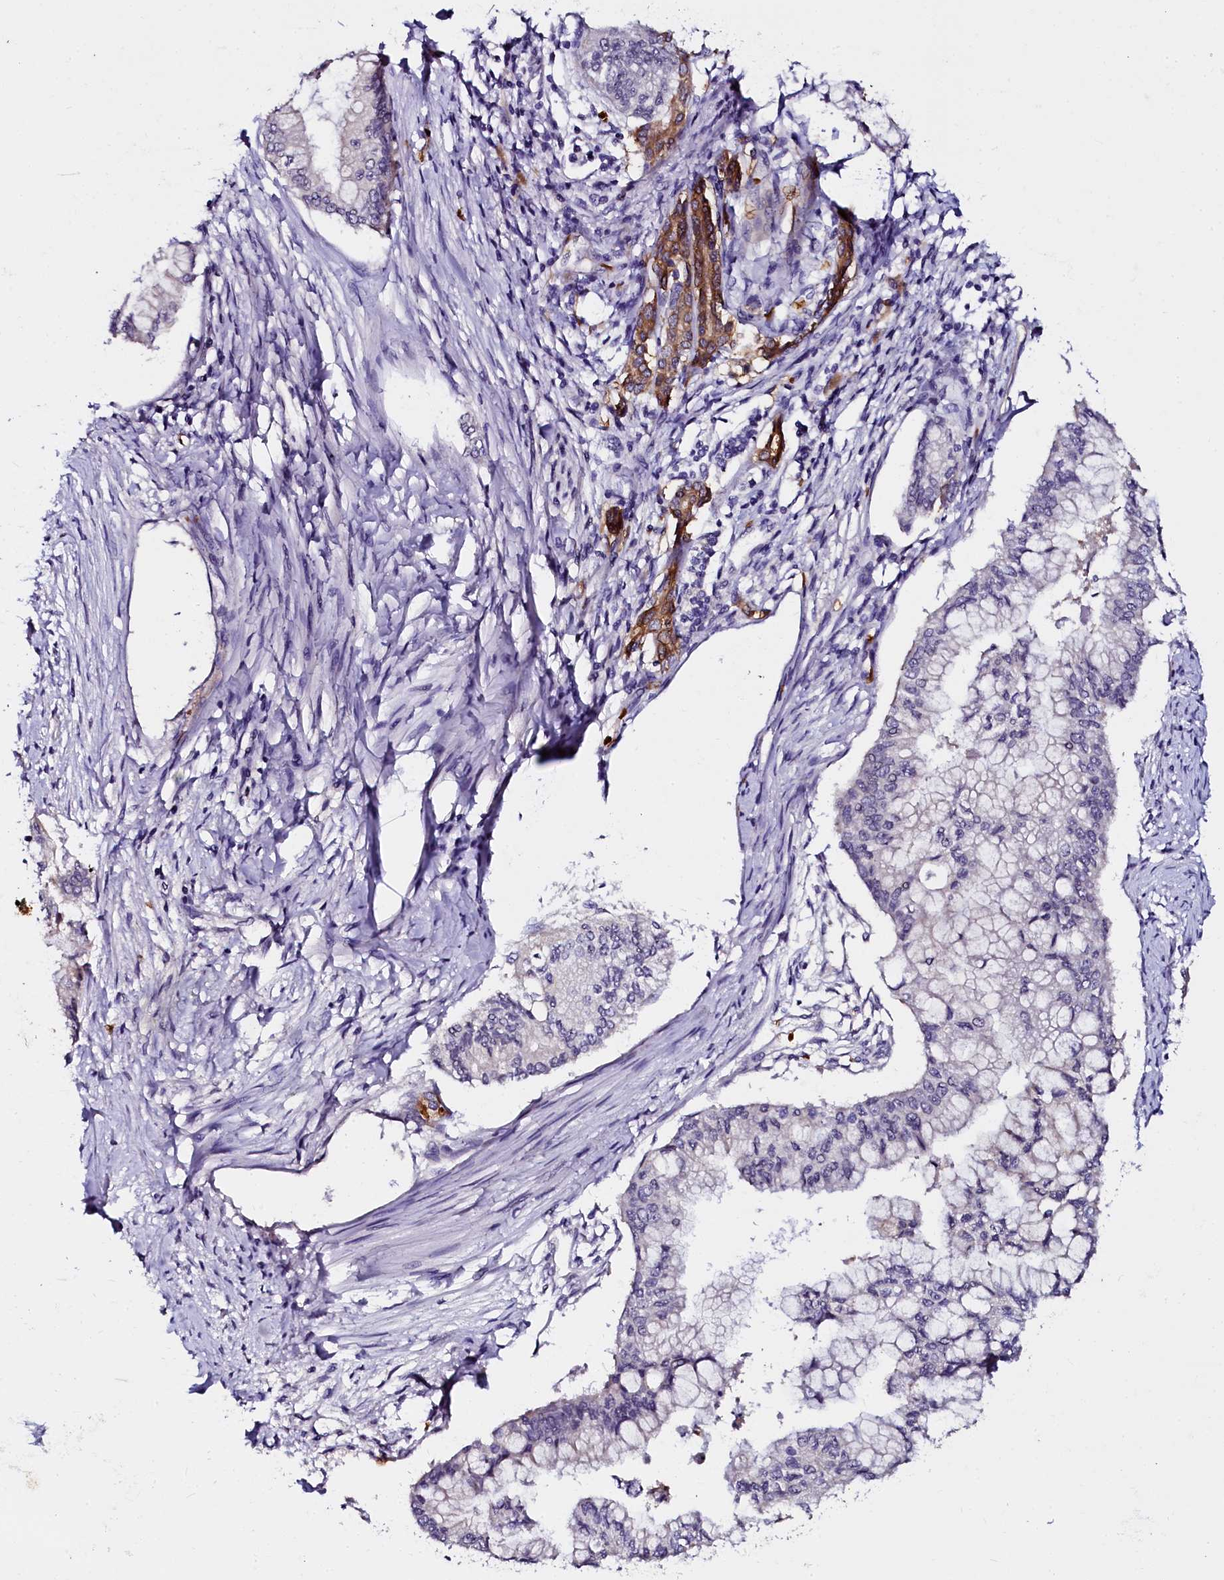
{"staining": {"intensity": "negative", "quantity": "none", "location": "none"}, "tissue": "pancreatic cancer", "cell_type": "Tumor cells", "image_type": "cancer", "snomed": [{"axis": "morphology", "description": "Adenocarcinoma, NOS"}, {"axis": "topography", "description": "Pancreas"}], "caption": "This is an immunohistochemistry (IHC) micrograph of human pancreatic cancer (adenocarcinoma). There is no expression in tumor cells.", "gene": "CTDSPL2", "patient": {"sex": "male", "age": 58}}